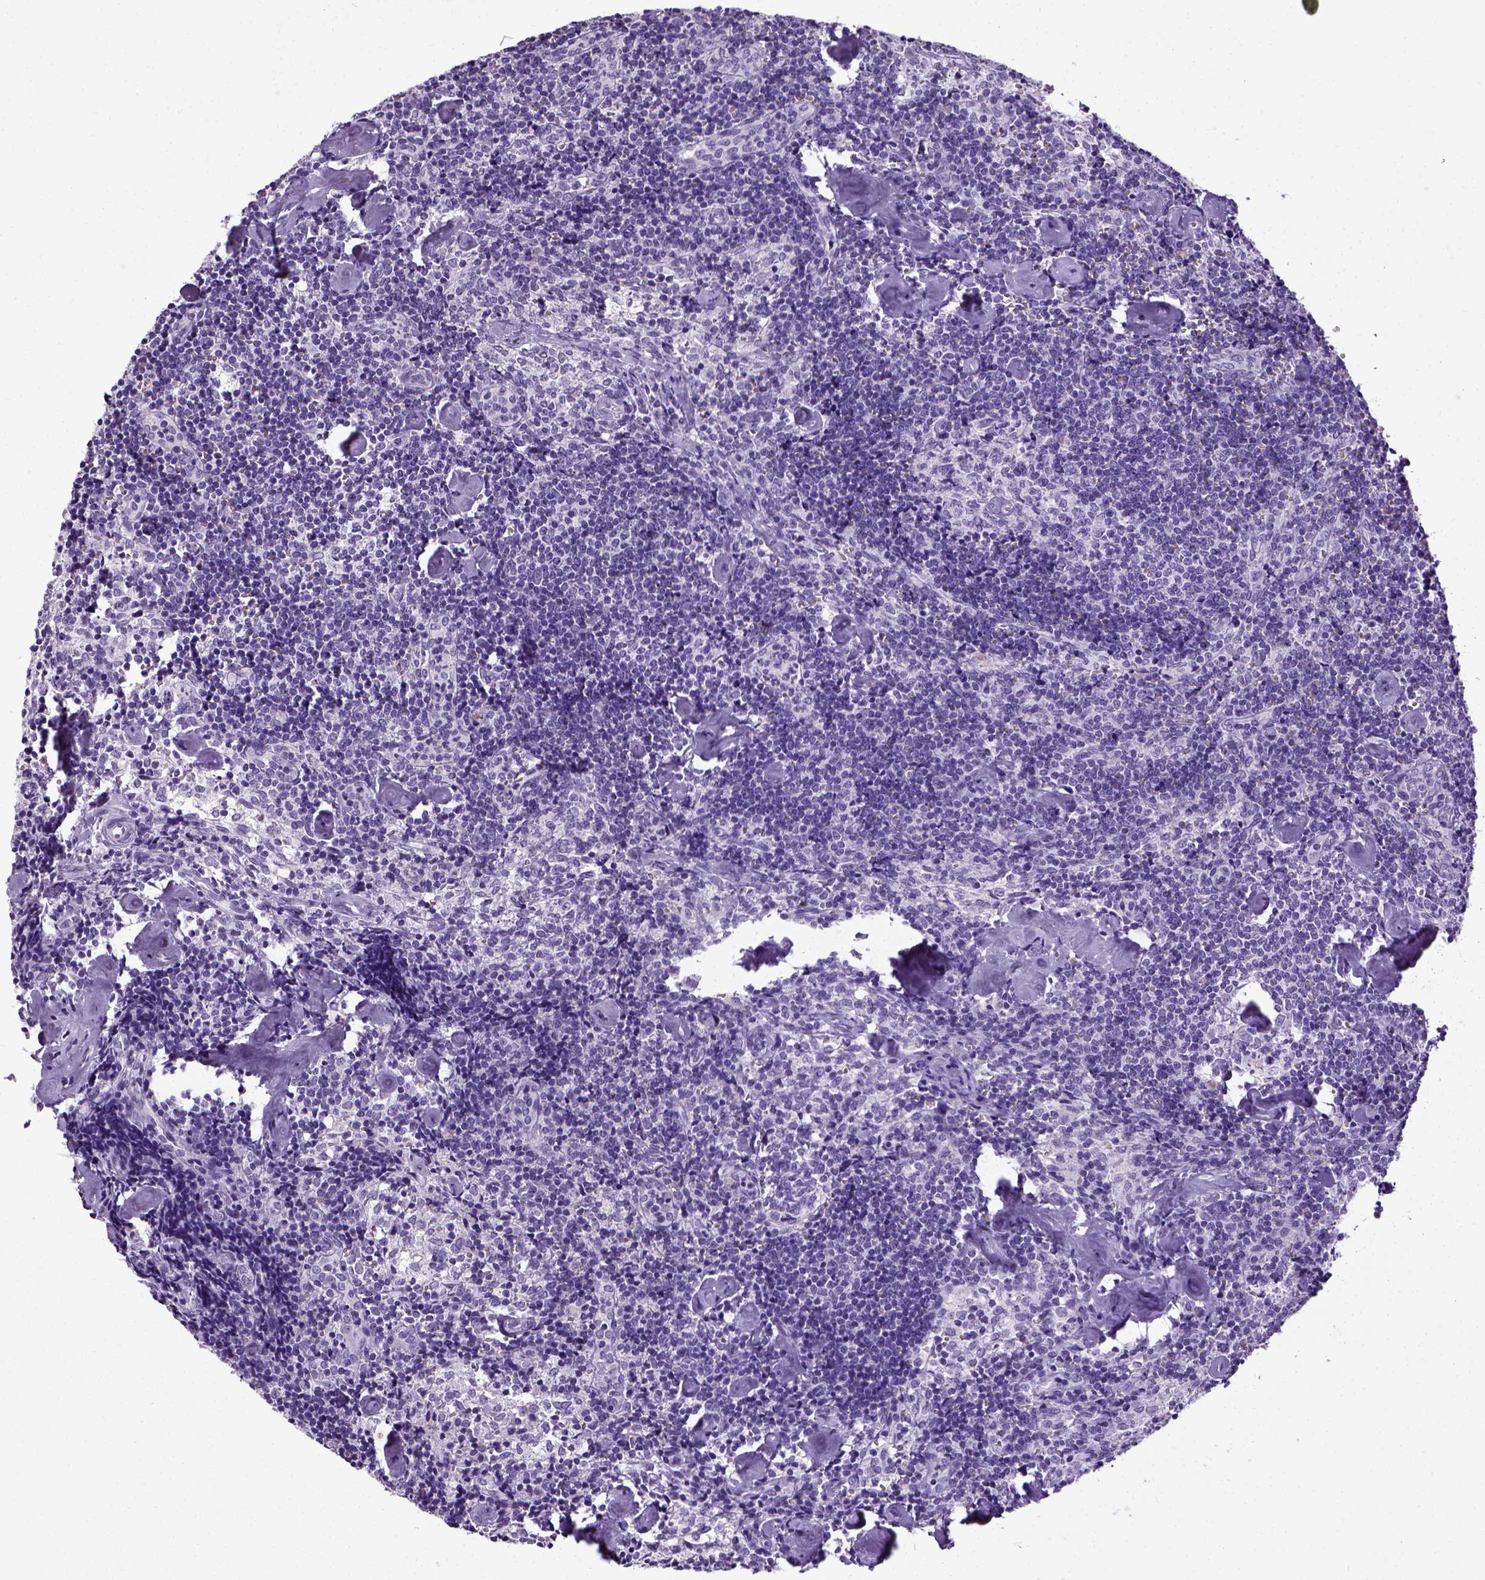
{"staining": {"intensity": "negative", "quantity": "none", "location": "none"}, "tissue": "lymph node", "cell_type": "Germinal center cells", "image_type": "normal", "snomed": [{"axis": "morphology", "description": "Normal tissue, NOS"}, {"axis": "topography", "description": "Lymph node"}], "caption": "There is no significant expression in germinal center cells of lymph node. (Immunohistochemistry (ihc), brightfield microscopy, high magnification).", "gene": "CDH1", "patient": {"sex": "female", "age": 50}}